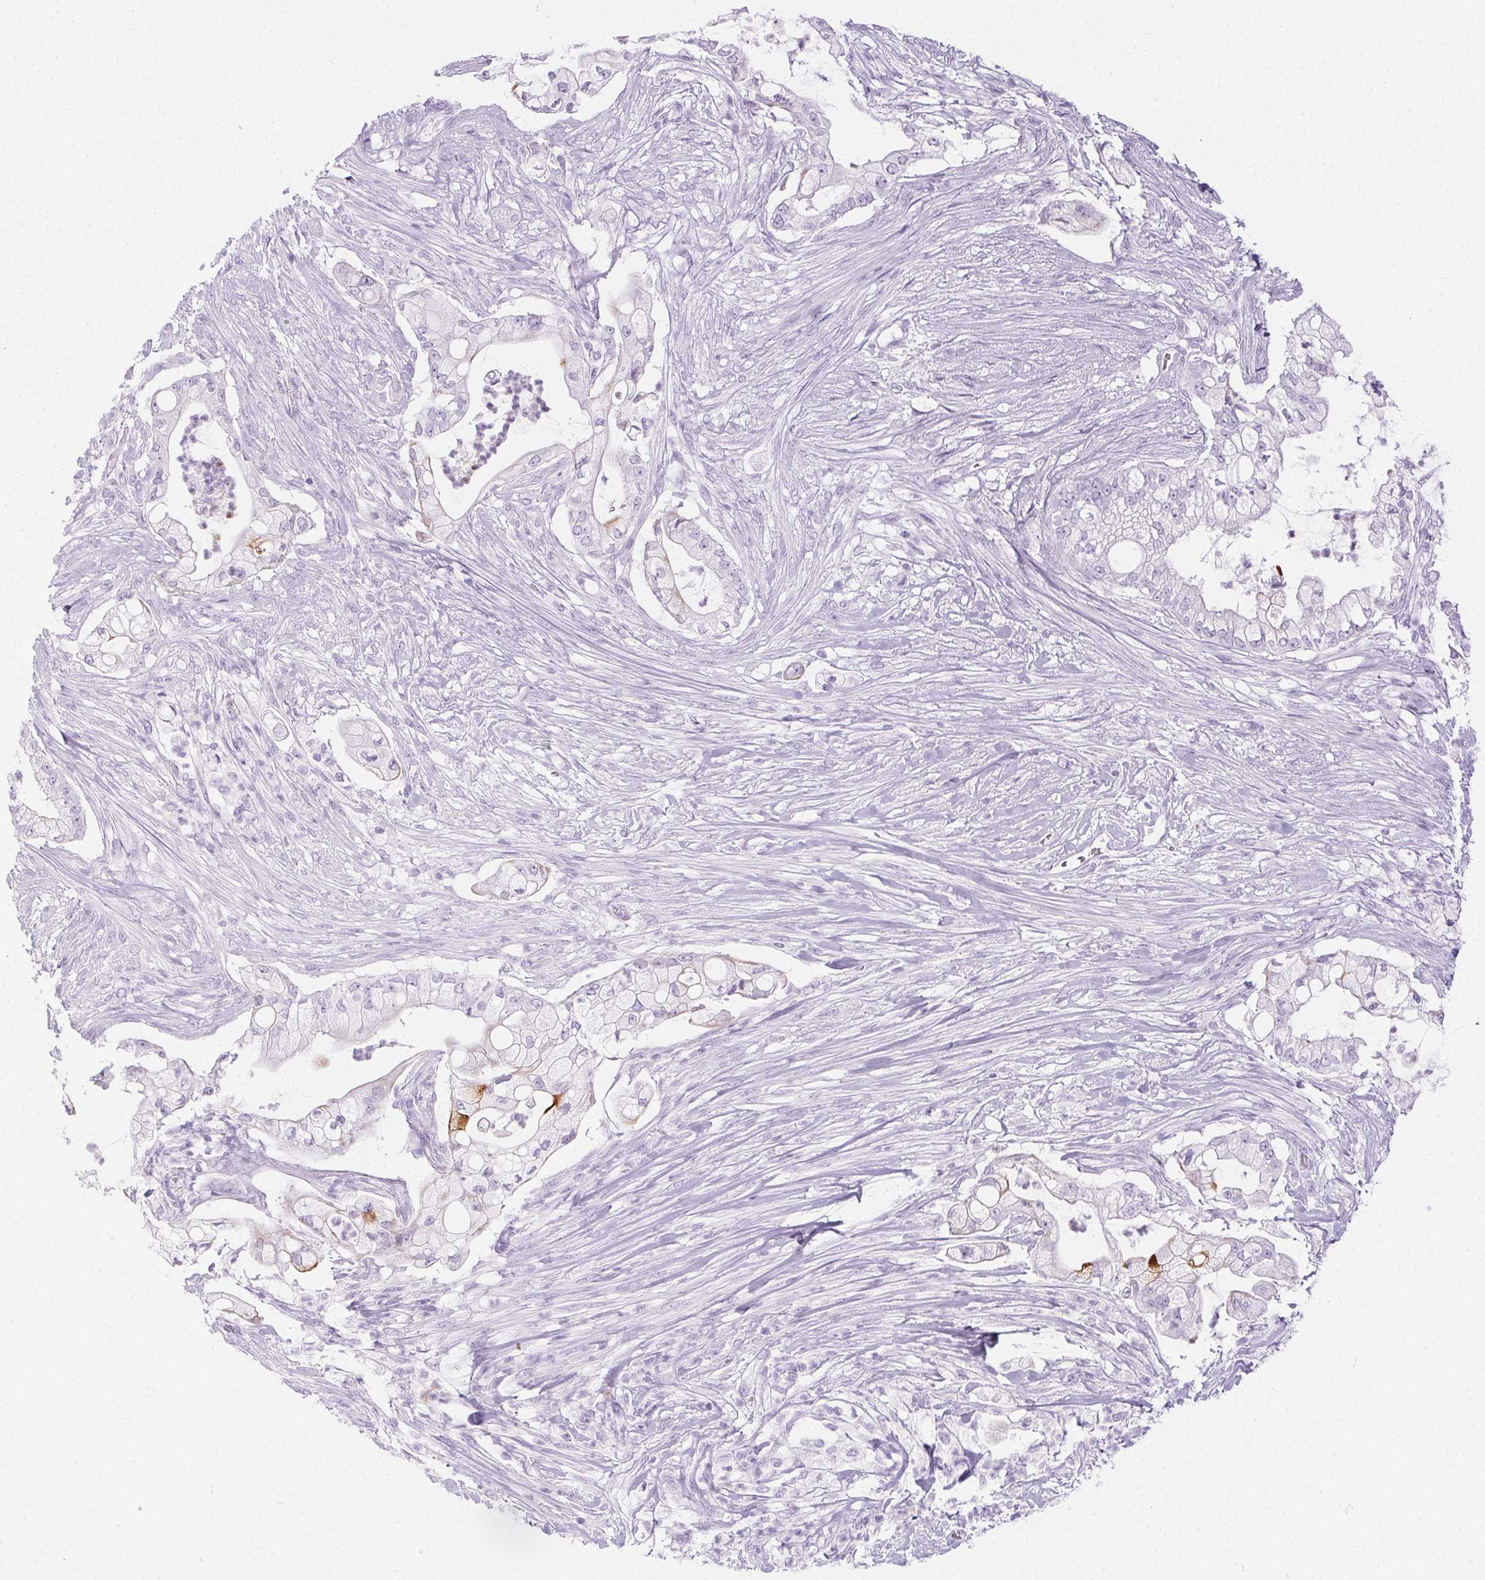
{"staining": {"intensity": "negative", "quantity": "none", "location": "none"}, "tissue": "pancreatic cancer", "cell_type": "Tumor cells", "image_type": "cancer", "snomed": [{"axis": "morphology", "description": "Adenocarcinoma, NOS"}, {"axis": "topography", "description": "Pancreas"}], "caption": "Immunohistochemistry micrograph of human pancreatic cancer (adenocarcinoma) stained for a protein (brown), which reveals no positivity in tumor cells.", "gene": "PI3", "patient": {"sex": "female", "age": 69}}